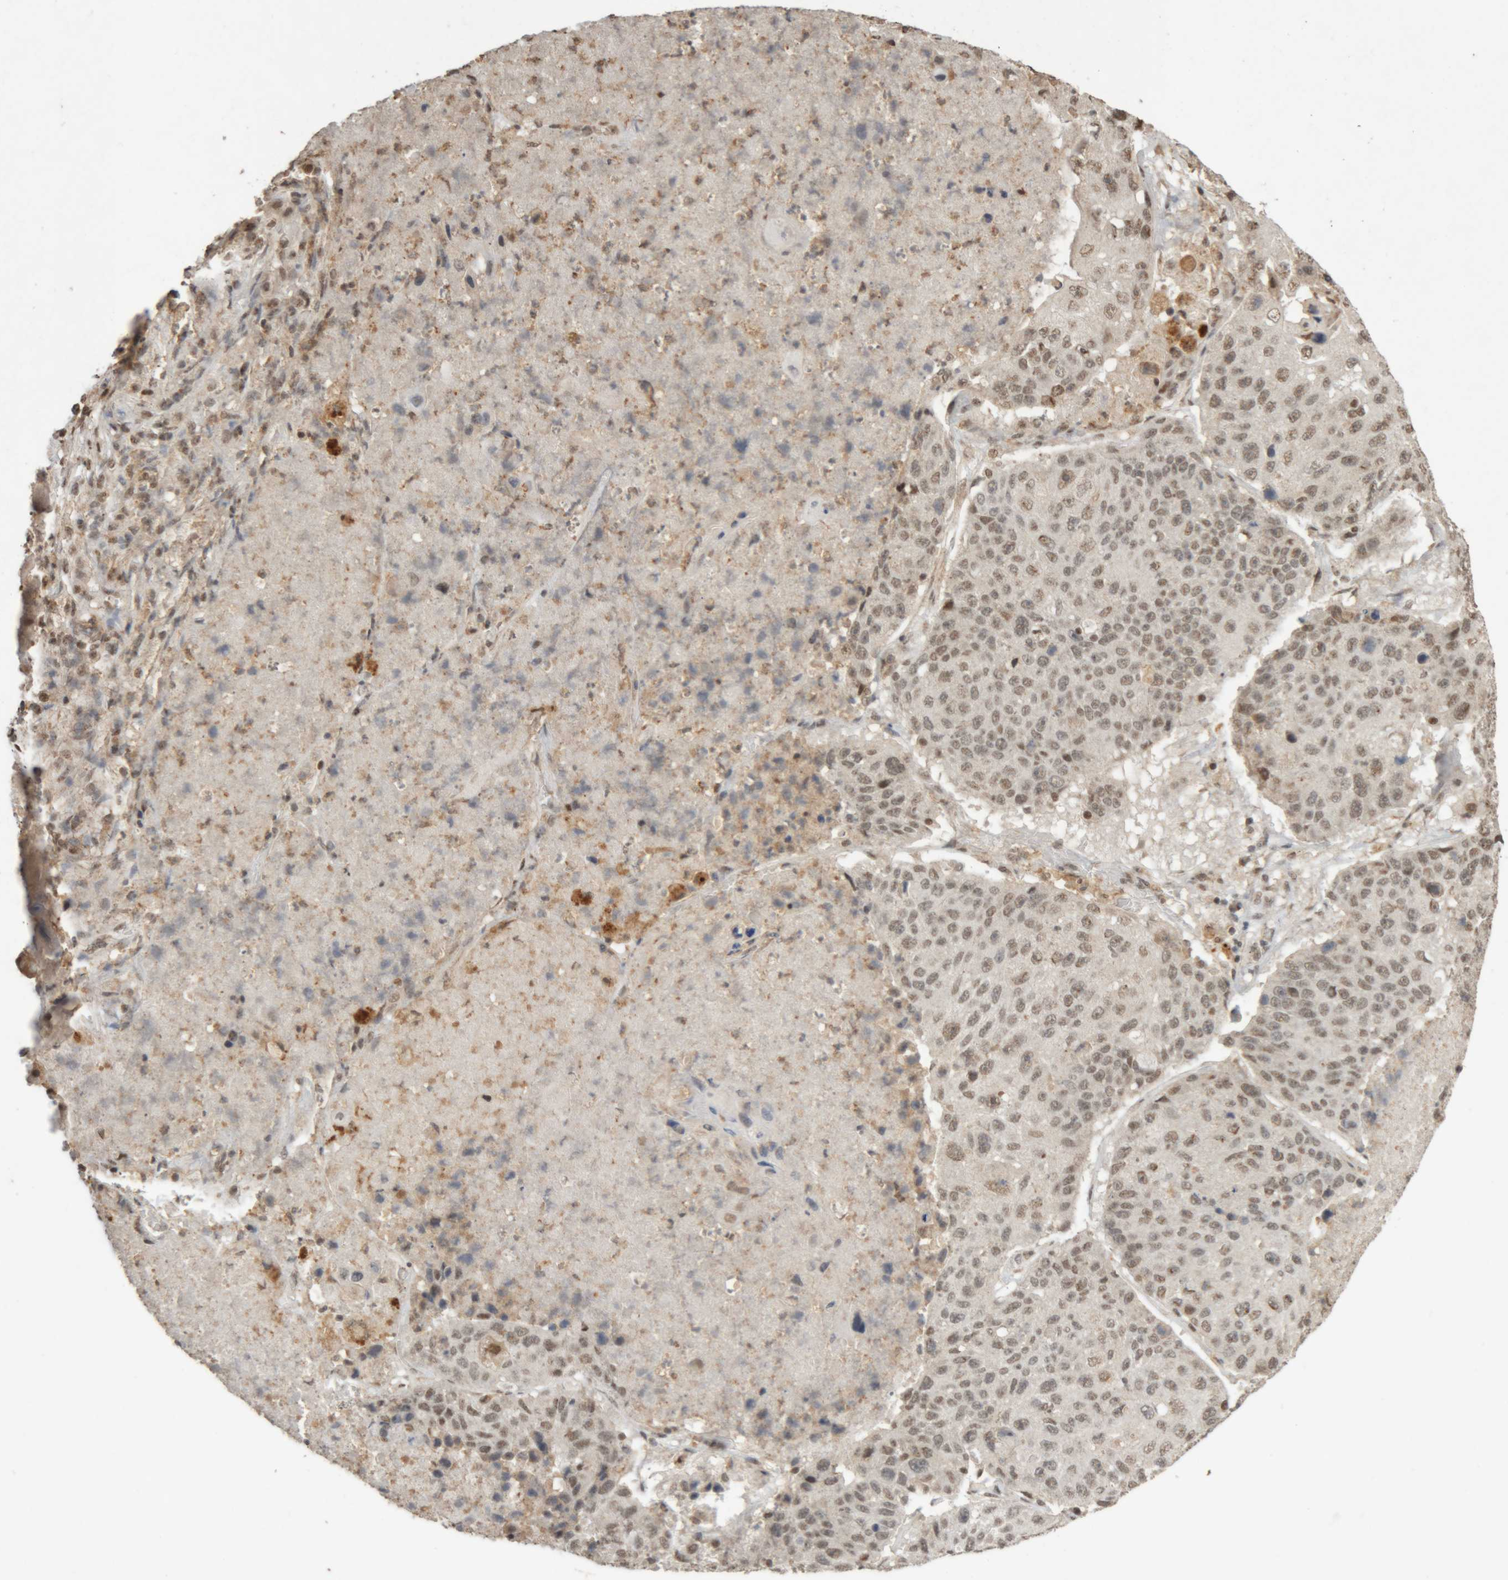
{"staining": {"intensity": "weak", "quantity": "25%-75%", "location": "nuclear"}, "tissue": "lung cancer", "cell_type": "Tumor cells", "image_type": "cancer", "snomed": [{"axis": "morphology", "description": "Squamous cell carcinoma, NOS"}, {"axis": "topography", "description": "Lung"}], "caption": "Squamous cell carcinoma (lung) stained for a protein (brown) displays weak nuclear positive staining in about 25%-75% of tumor cells.", "gene": "KEAP1", "patient": {"sex": "male", "age": 61}}